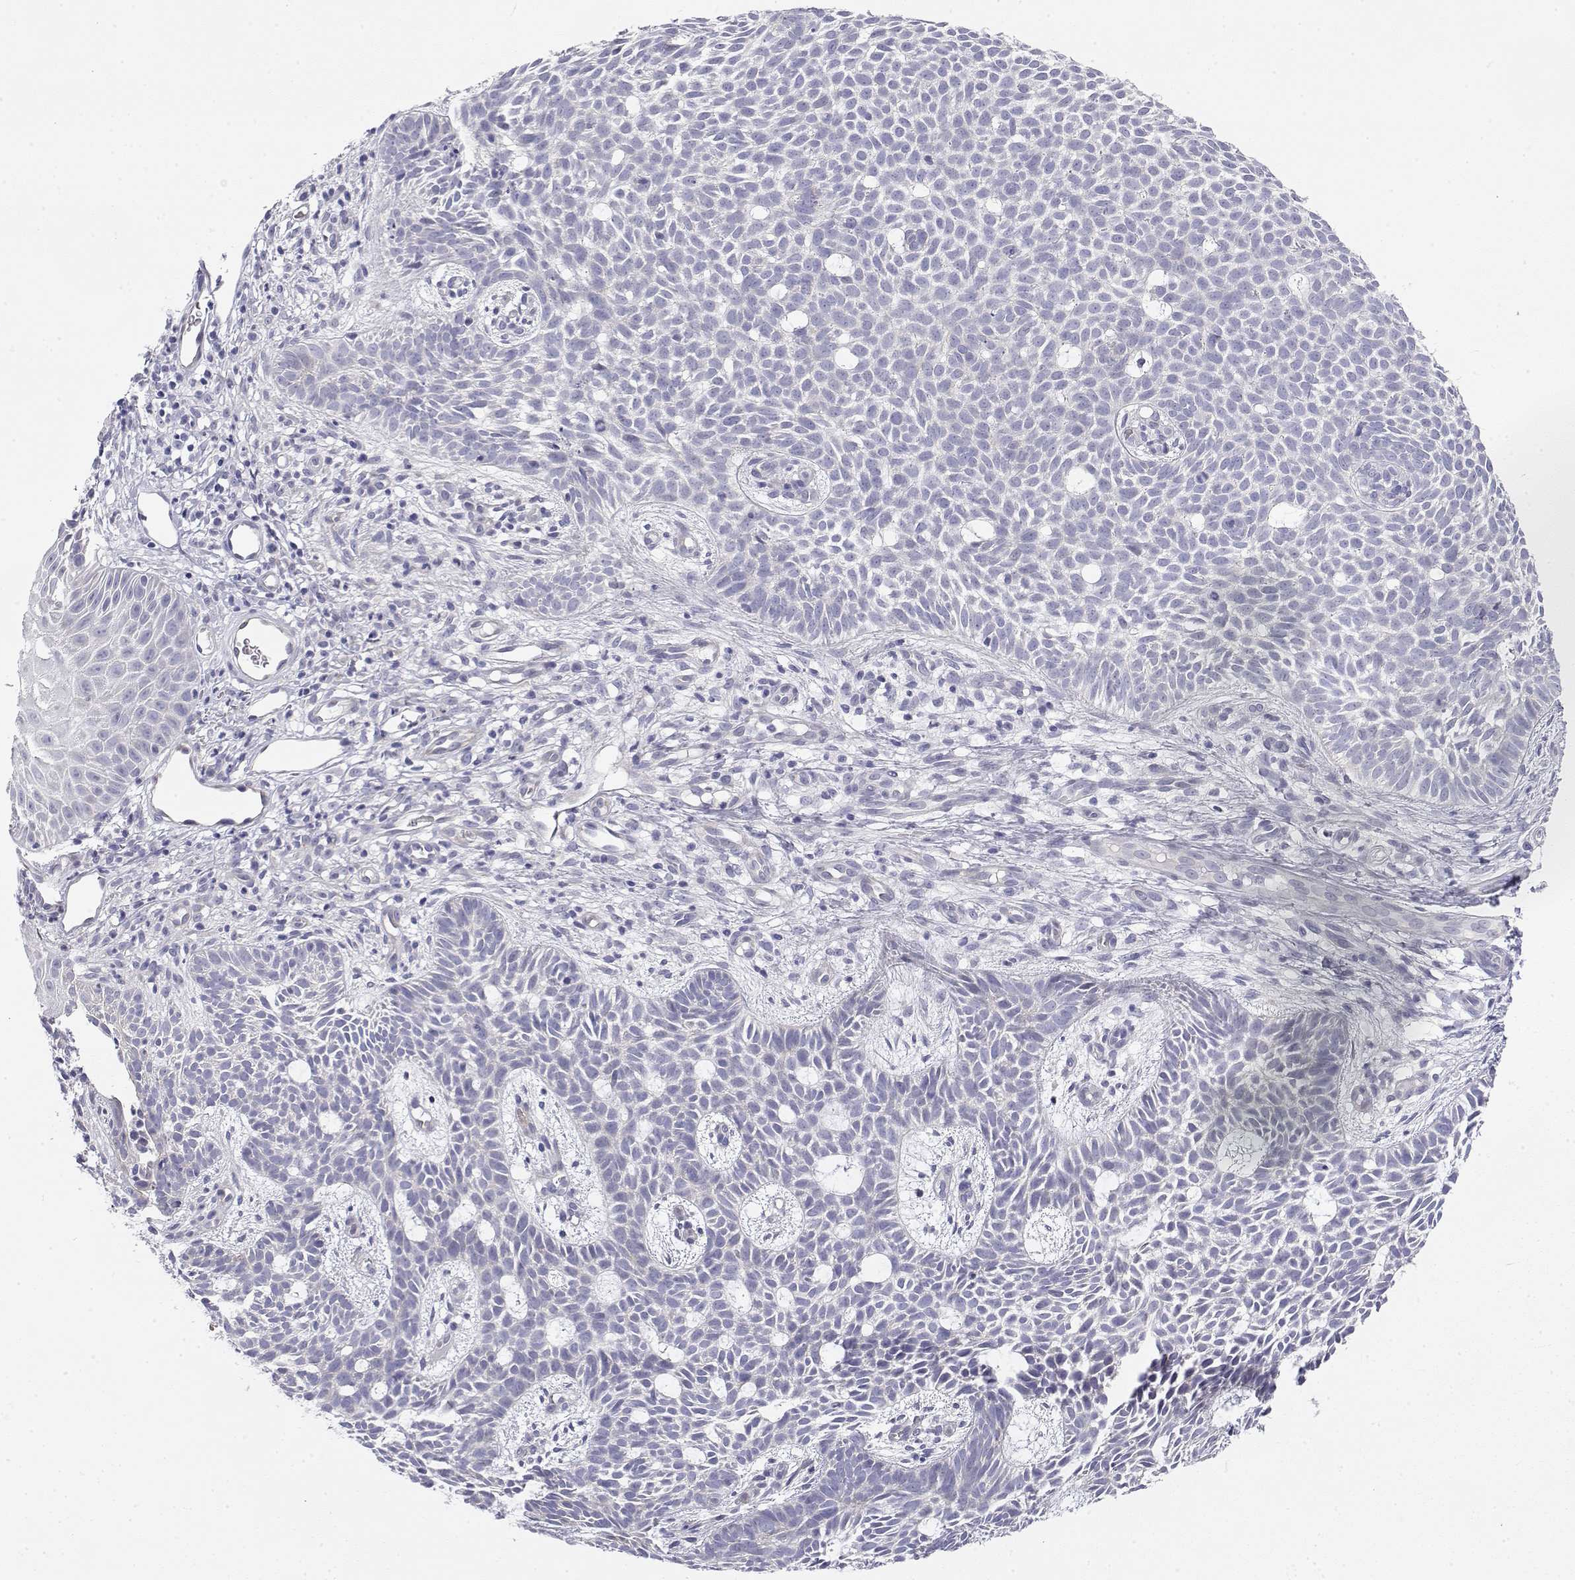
{"staining": {"intensity": "negative", "quantity": "none", "location": "none"}, "tissue": "skin cancer", "cell_type": "Tumor cells", "image_type": "cancer", "snomed": [{"axis": "morphology", "description": "Basal cell carcinoma"}, {"axis": "topography", "description": "Skin"}], "caption": "IHC micrograph of human basal cell carcinoma (skin) stained for a protein (brown), which reveals no expression in tumor cells.", "gene": "MISP", "patient": {"sex": "male", "age": 59}}